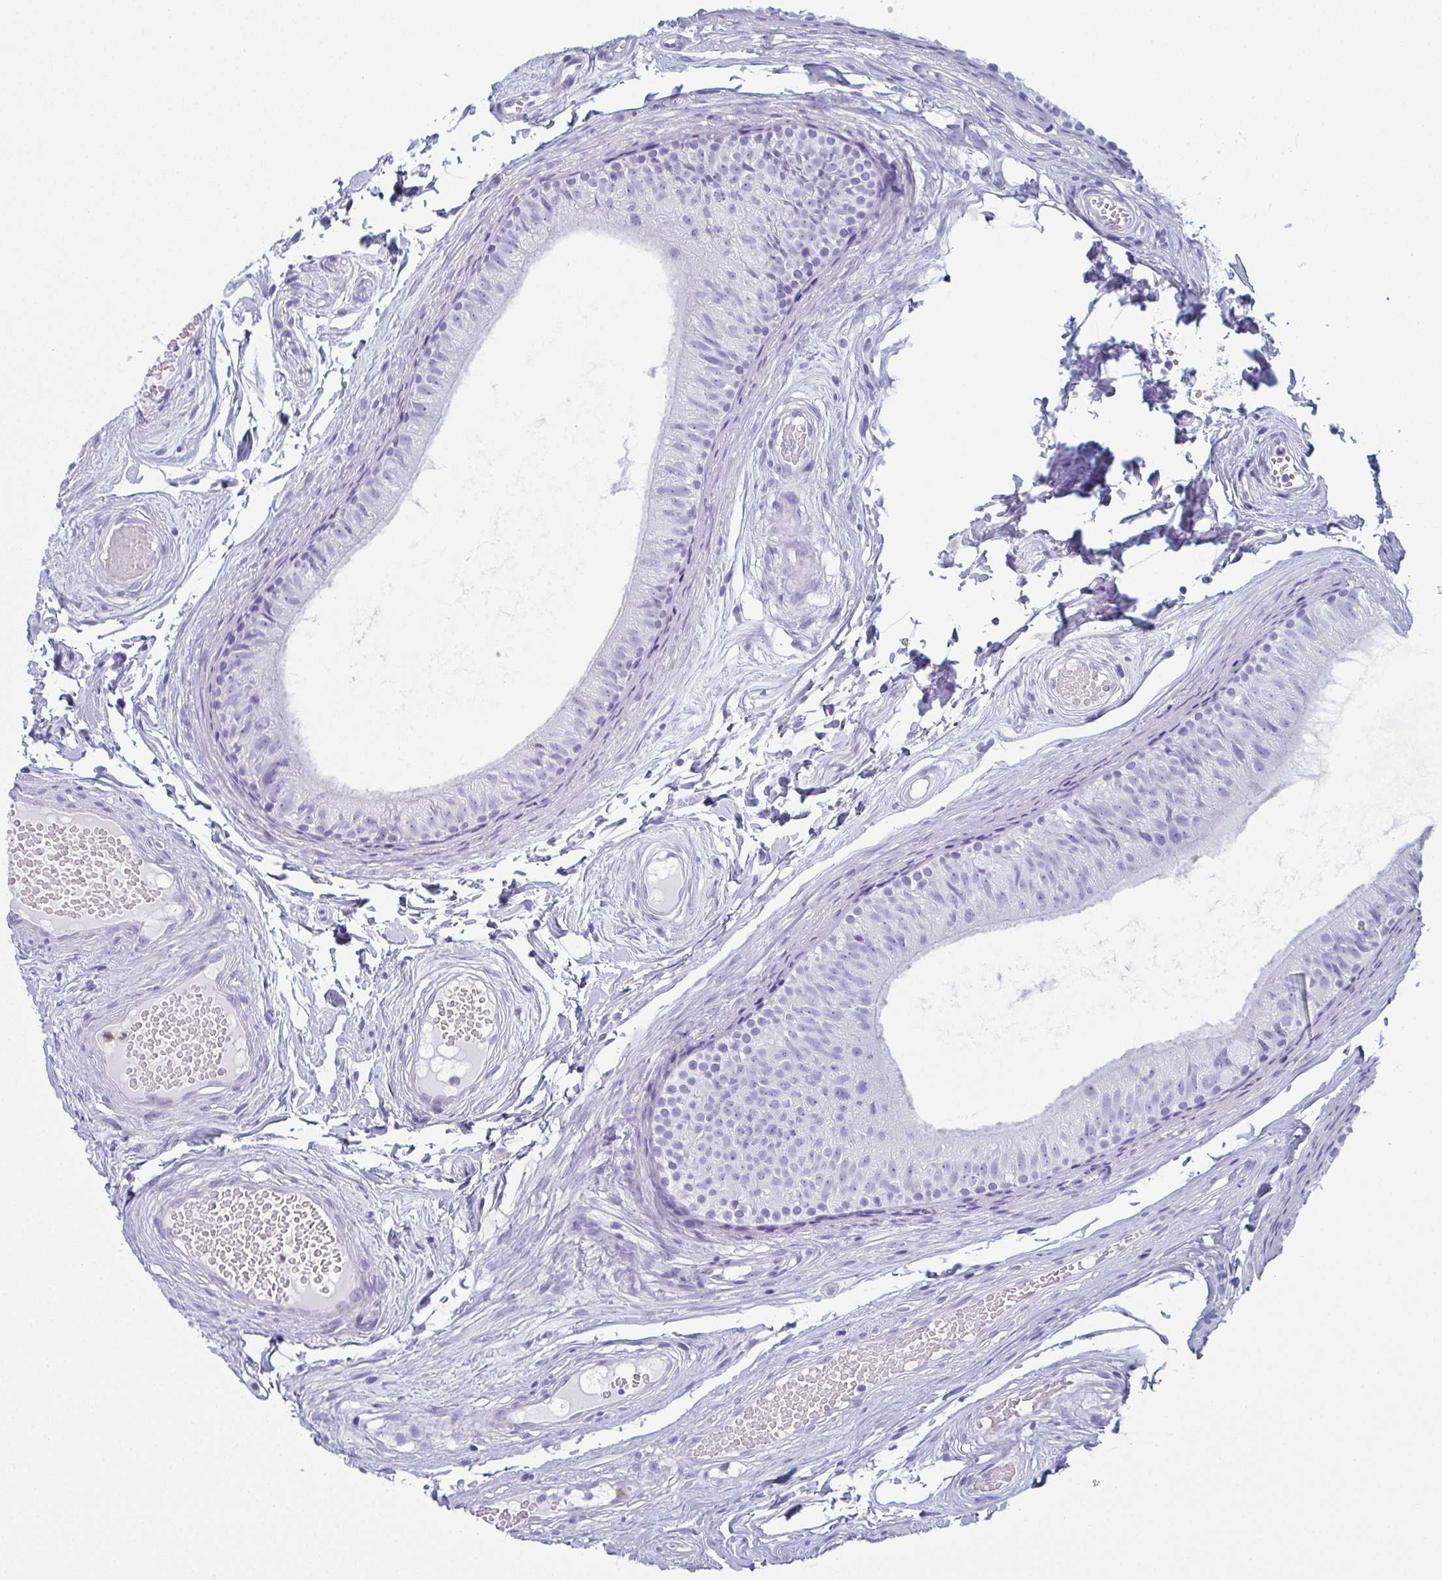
{"staining": {"intensity": "weak", "quantity": "<25%", "location": "nuclear"}, "tissue": "epididymis", "cell_type": "Glandular cells", "image_type": "normal", "snomed": [{"axis": "morphology", "description": "Normal tissue, NOS"}, {"axis": "topography", "description": "Epididymis"}], "caption": "The immunohistochemistry image has no significant positivity in glandular cells of epididymis. (DAB (3,3'-diaminobenzidine) IHC visualized using brightfield microscopy, high magnification).", "gene": "CDA", "patient": {"sex": "male", "age": 45}}